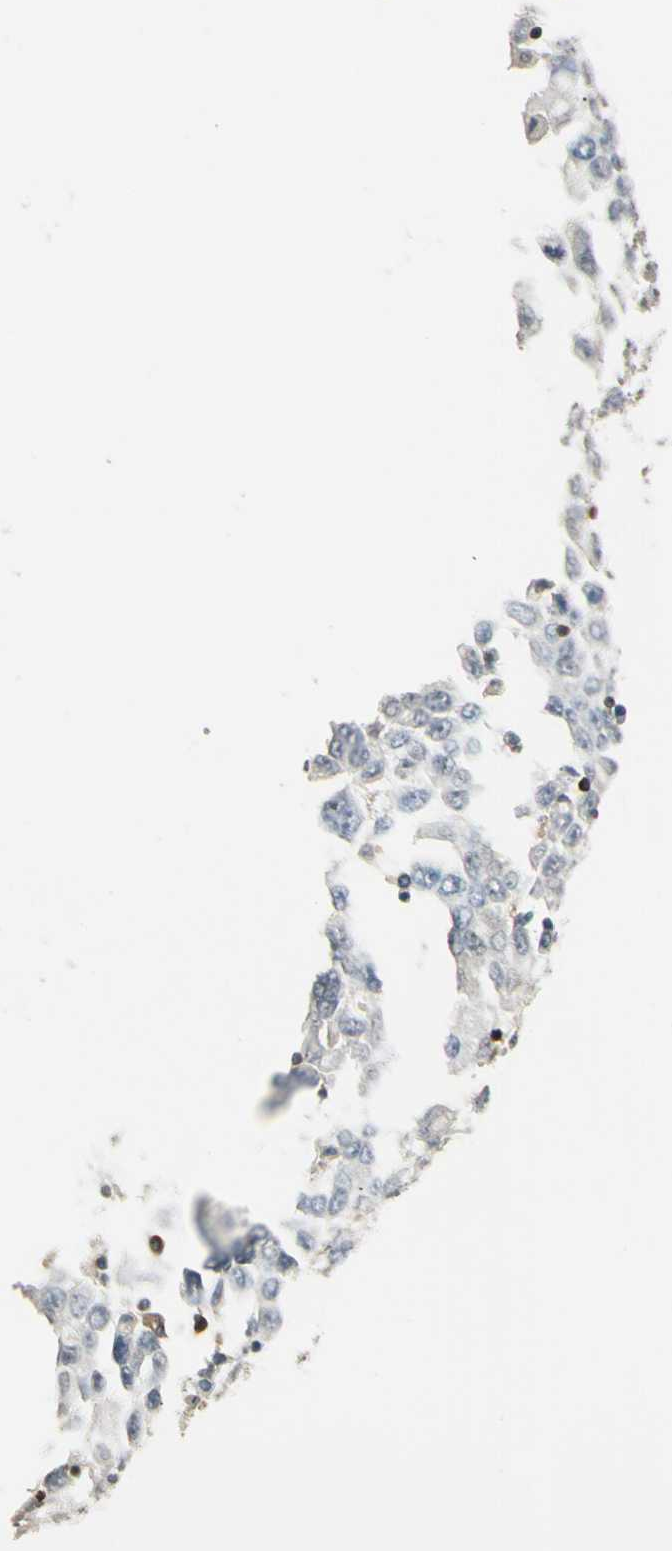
{"staining": {"intensity": "negative", "quantity": "none", "location": "none"}, "tissue": "ovarian cancer", "cell_type": "Tumor cells", "image_type": "cancer", "snomed": [{"axis": "morphology", "description": "Carcinoma, endometroid"}, {"axis": "topography", "description": "Ovary"}], "caption": "A high-resolution histopathology image shows IHC staining of ovarian cancer (endometroid carcinoma), which shows no significant expression in tumor cells. Nuclei are stained in blue.", "gene": "PSTPIP1", "patient": {"sex": "female", "age": 62}}